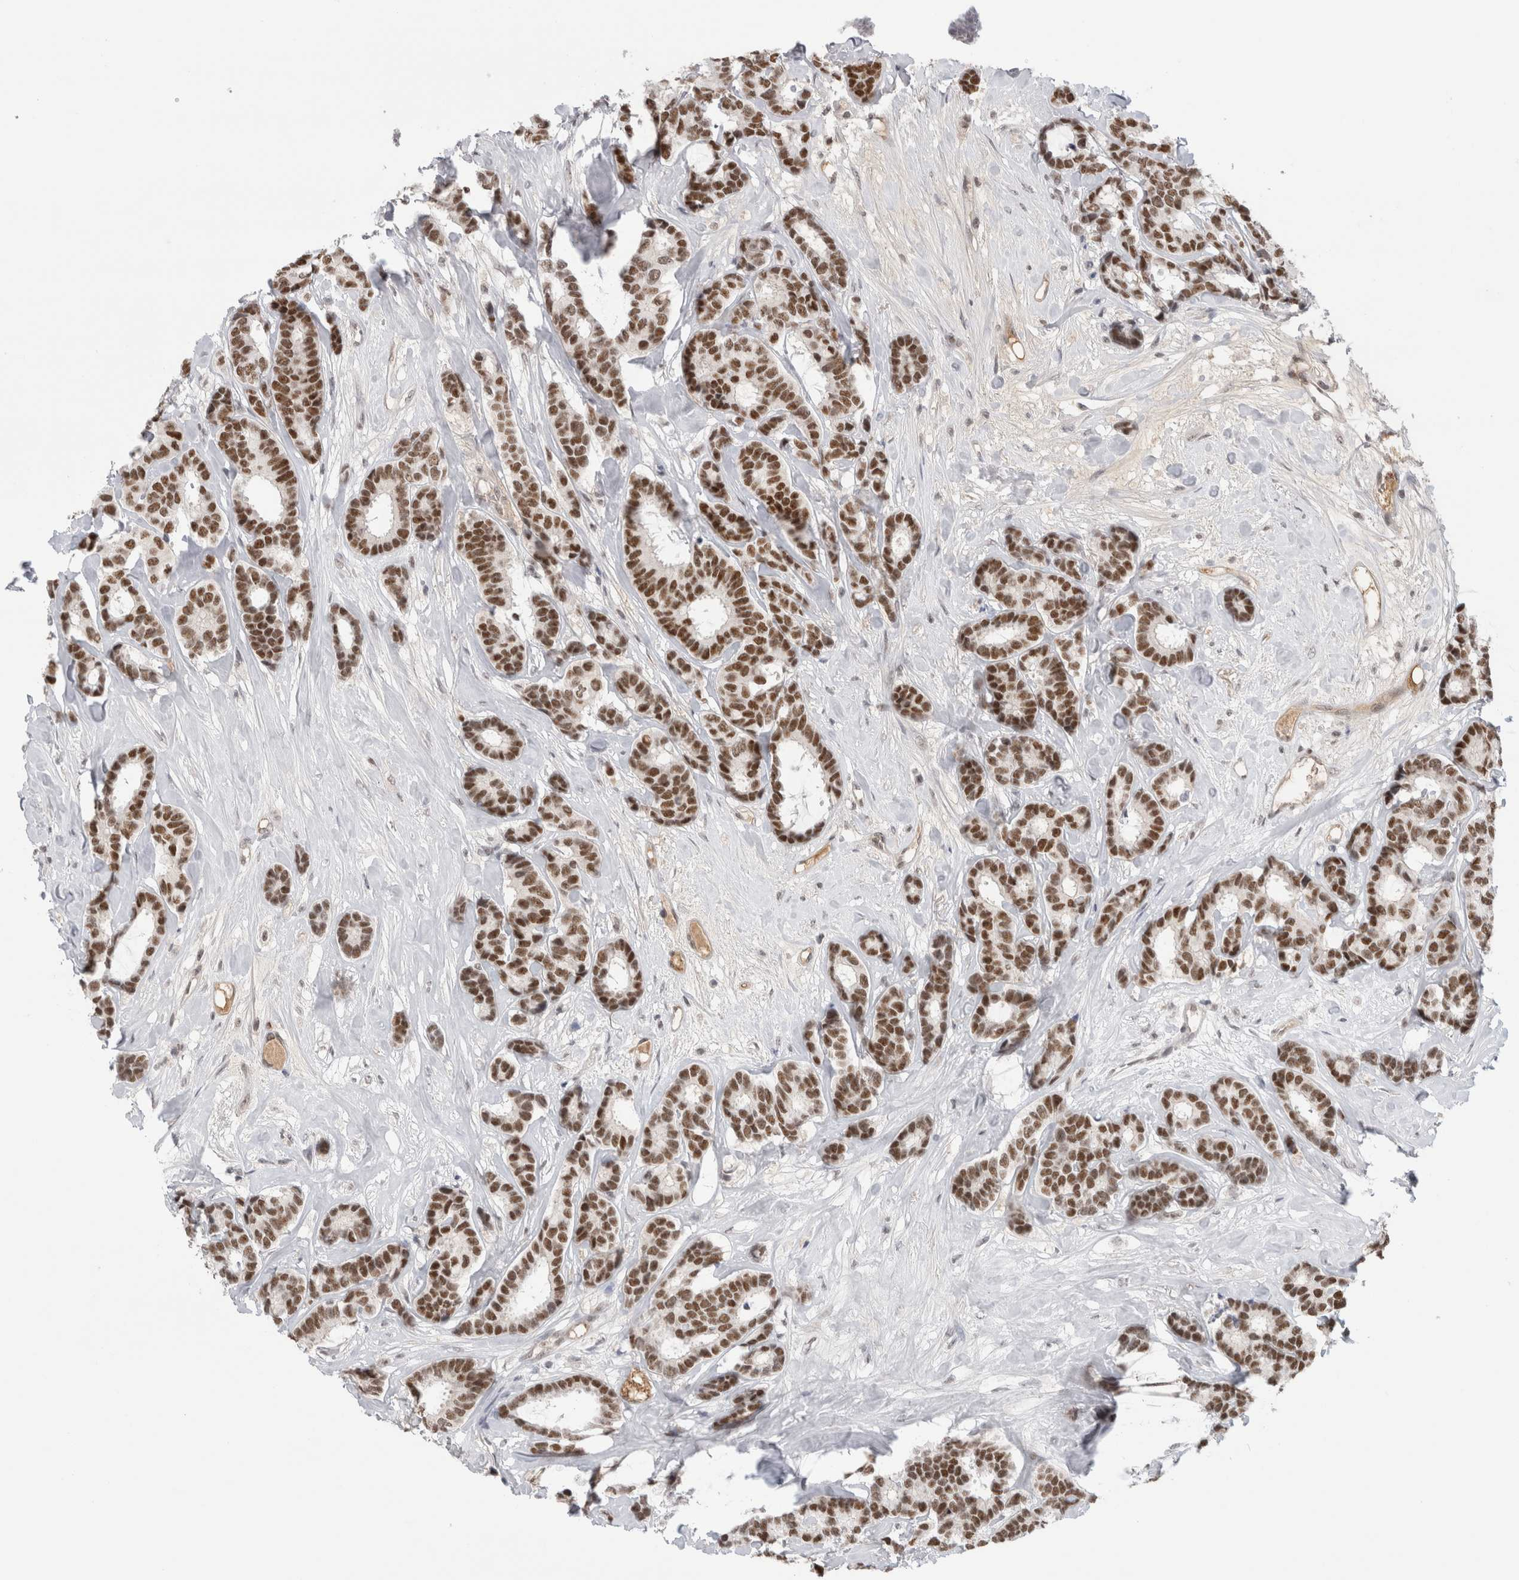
{"staining": {"intensity": "moderate", "quantity": ">75%", "location": "nuclear"}, "tissue": "breast cancer", "cell_type": "Tumor cells", "image_type": "cancer", "snomed": [{"axis": "morphology", "description": "Duct carcinoma"}, {"axis": "topography", "description": "Breast"}], "caption": "Immunohistochemical staining of breast cancer (invasive ductal carcinoma) demonstrates medium levels of moderate nuclear positivity in about >75% of tumor cells. (DAB (3,3'-diaminobenzidine) IHC, brown staining for protein, blue staining for nuclei).", "gene": "ZNF24", "patient": {"sex": "female", "age": 87}}